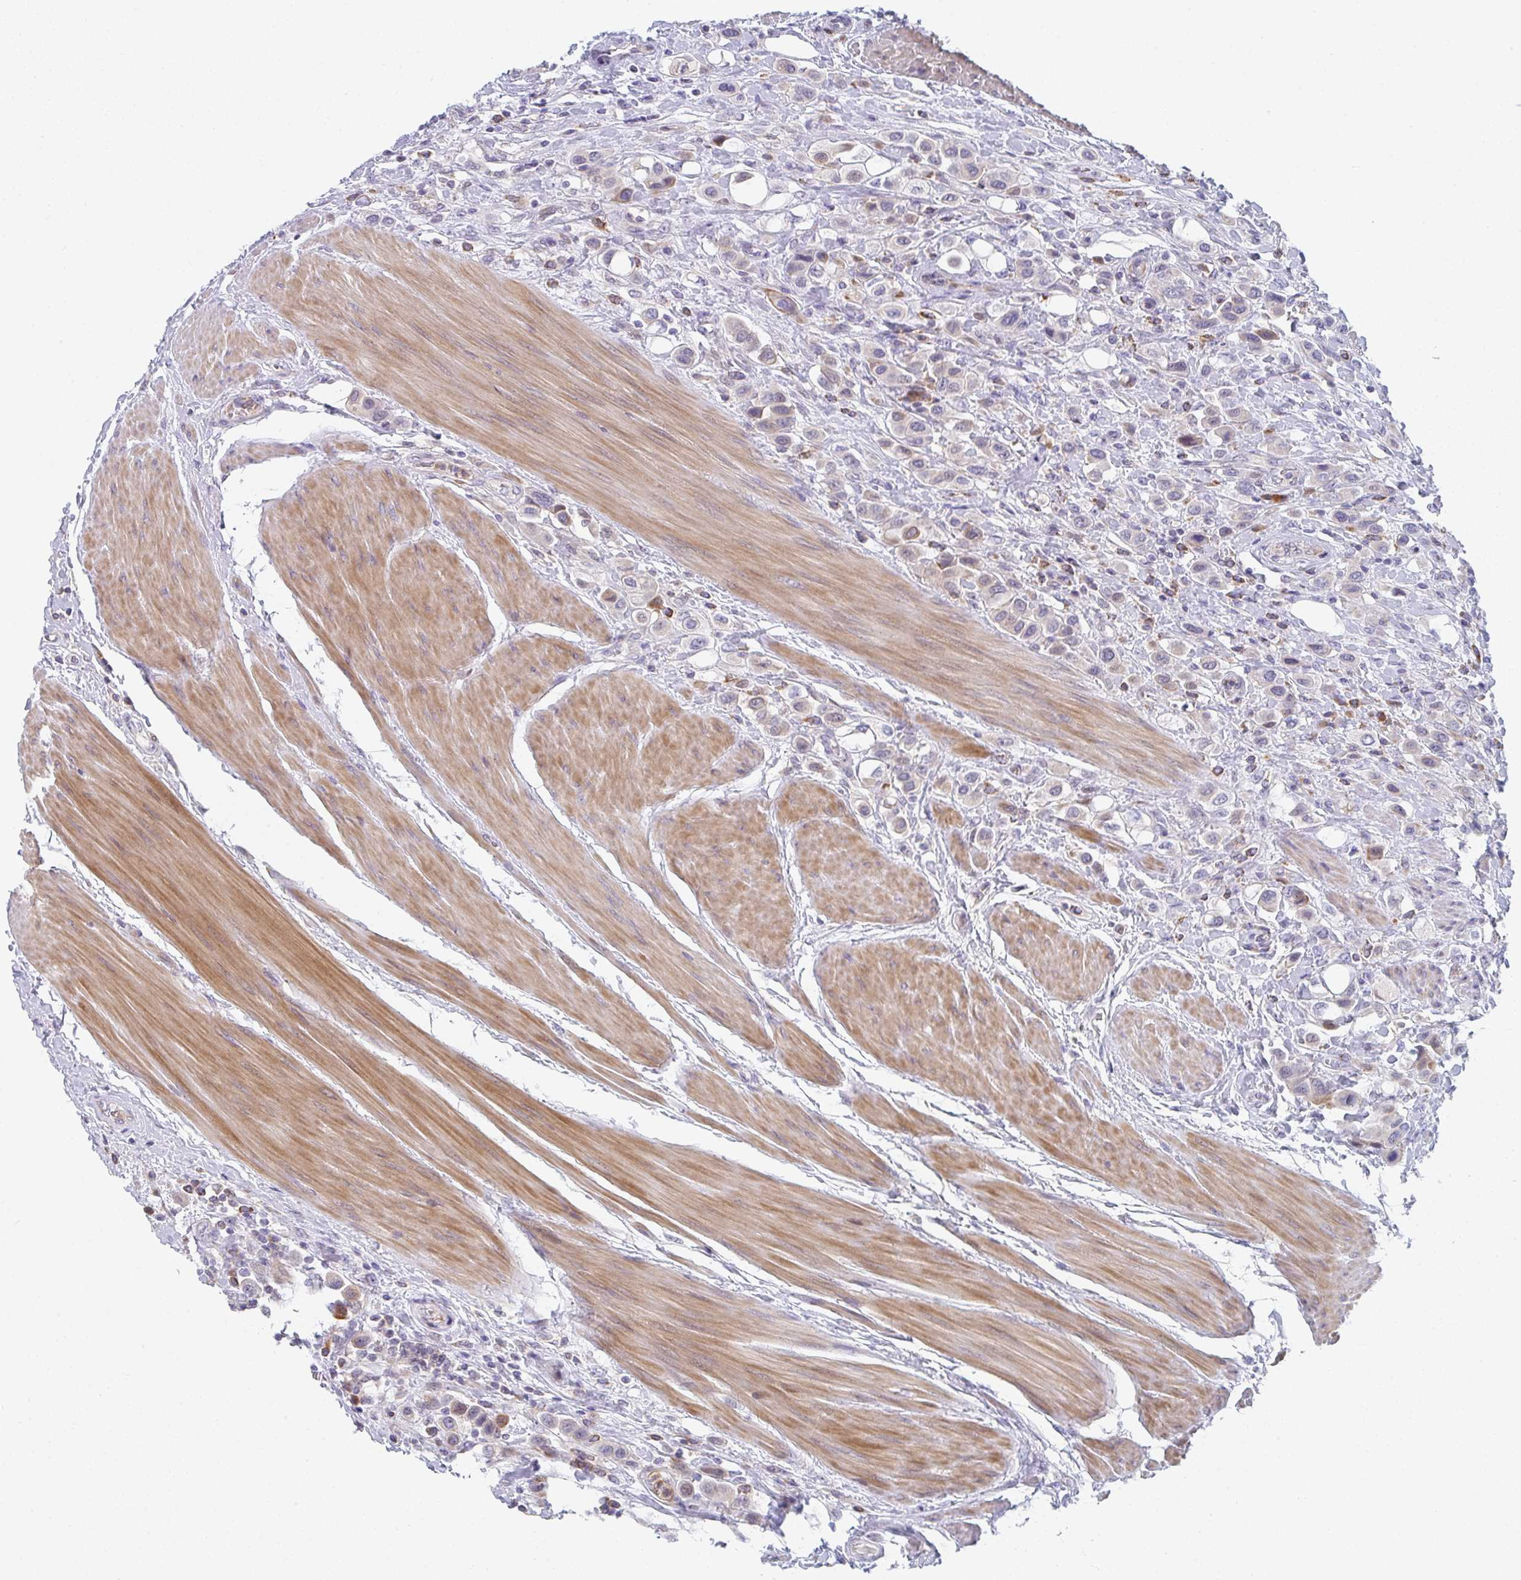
{"staining": {"intensity": "moderate", "quantity": "<25%", "location": "cytoplasmic/membranous"}, "tissue": "urothelial cancer", "cell_type": "Tumor cells", "image_type": "cancer", "snomed": [{"axis": "morphology", "description": "Urothelial carcinoma, High grade"}, {"axis": "topography", "description": "Urinary bladder"}], "caption": "A micrograph showing moderate cytoplasmic/membranous expression in about <25% of tumor cells in high-grade urothelial carcinoma, as visualized by brown immunohistochemical staining.", "gene": "KLHL33", "patient": {"sex": "male", "age": 50}}